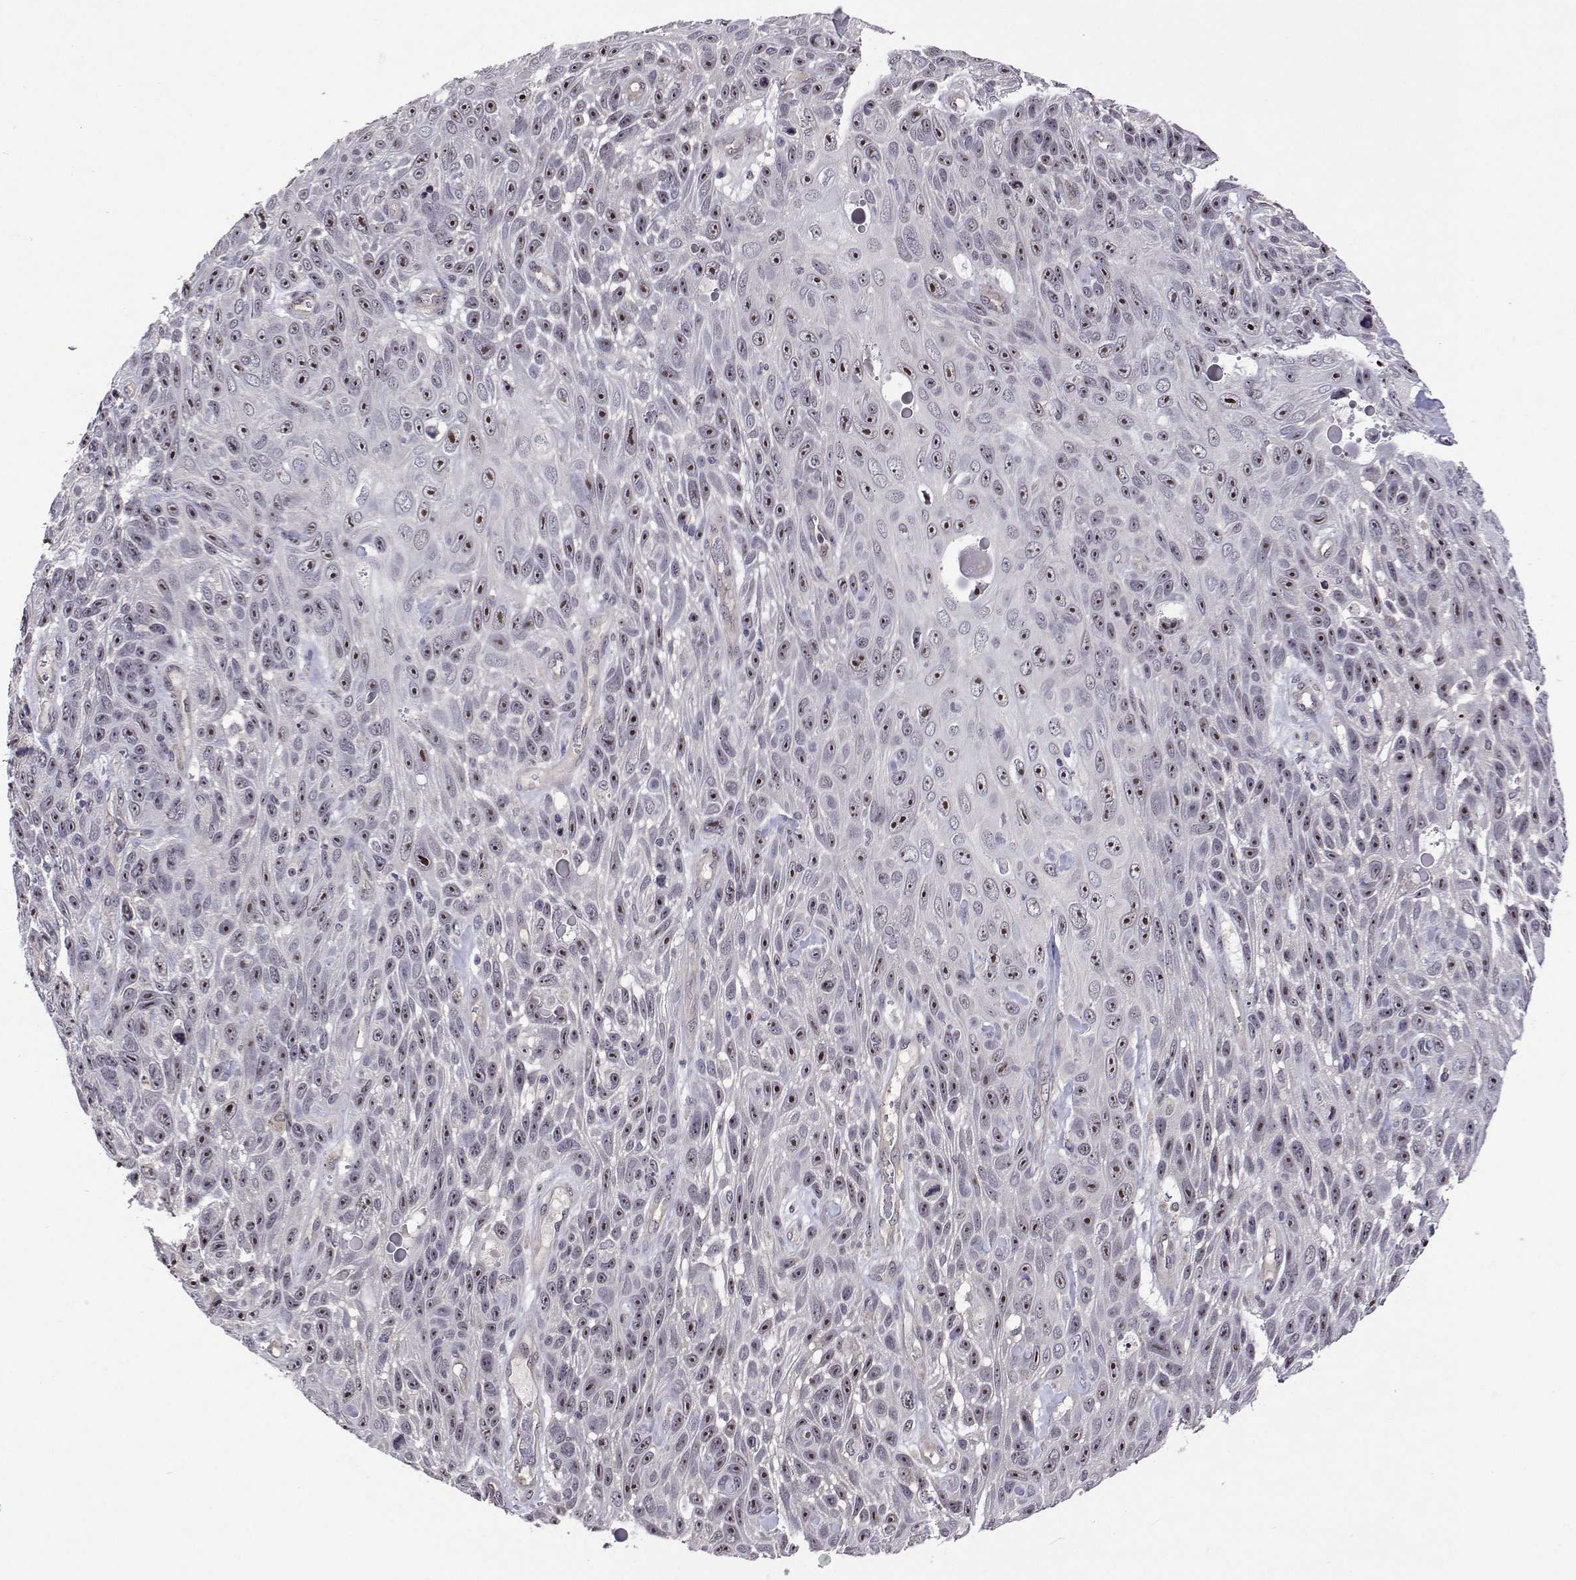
{"staining": {"intensity": "moderate", "quantity": "25%-75%", "location": "nuclear"}, "tissue": "skin cancer", "cell_type": "Tumor cells", "image_type": "cancer", "snomed": [{"axis": "morphology", "description": "Squamous cell carcinoma, NOS"}, {"axis": "topography", "description": "Skin"}], "caption": "Squamous cell carcinoma (skin) stained with a brown dye shows moderate nuclear positive expression in about 25%-75% of tumor cells.", "gene": "NHP2", "patient": {"sex": "male", "age": 82}}